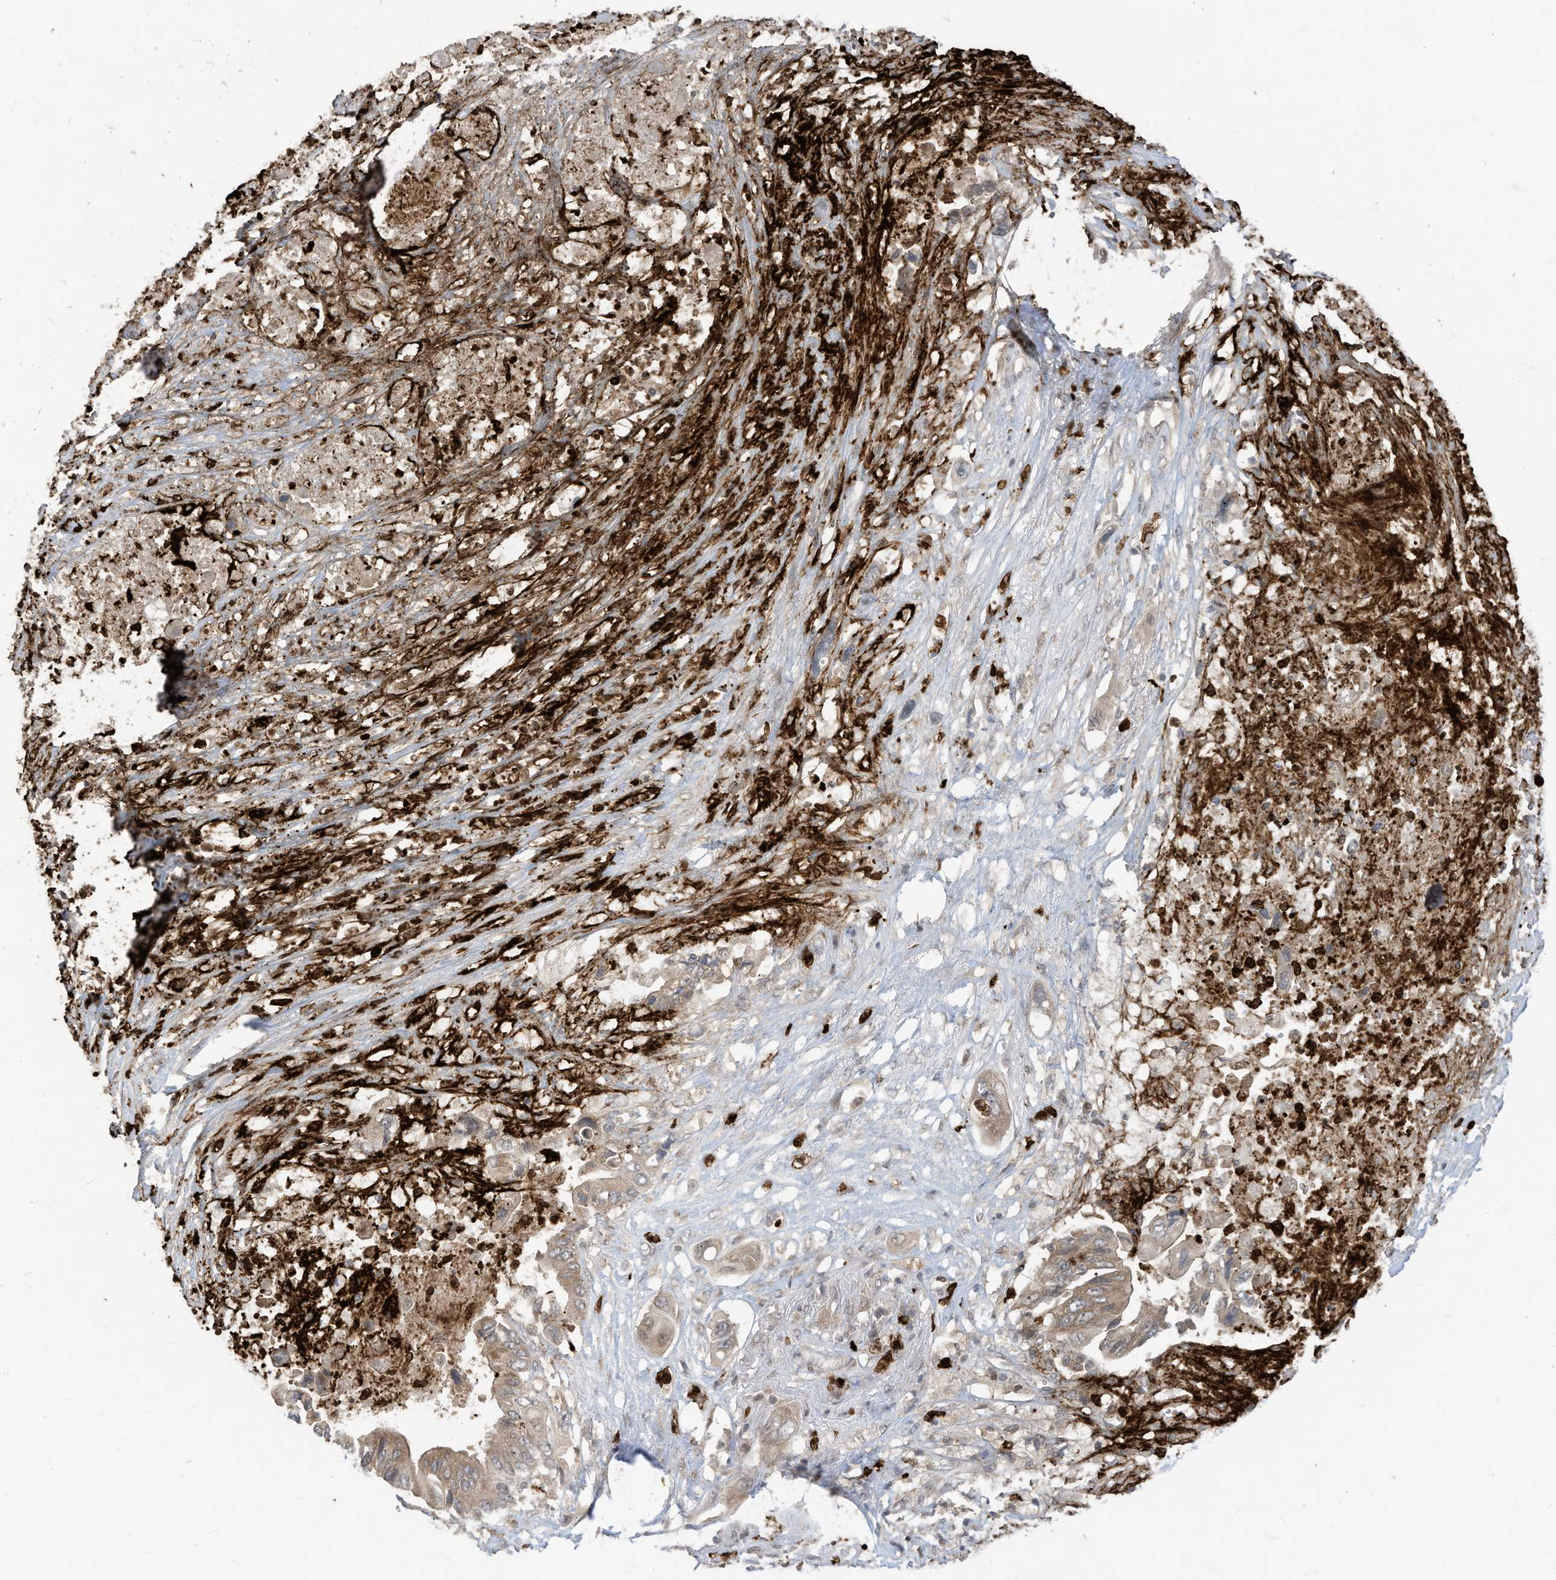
{"staining": {"intensity": "weak", "quantity": "25%-75%", "location": "cytoplasmic/membranous"}, "tissue": "pancreatic cancer", "cell_type": "Tumor cells", "image_type": "cancer", "snomed": [{"axis": "morphology", "description": "Adenocarcinoma, NOS"}, {"axis": "topography", "description": "Pancreas"}], "caption": "A micrograph of pancreatic cancer (adenocarcinoma) stained for a protein shows weak cytoplasmic/membranous brown staining in tumor cells.", "gene": "CNKSR1", "patient": {"sex": "male", "age": 66}}